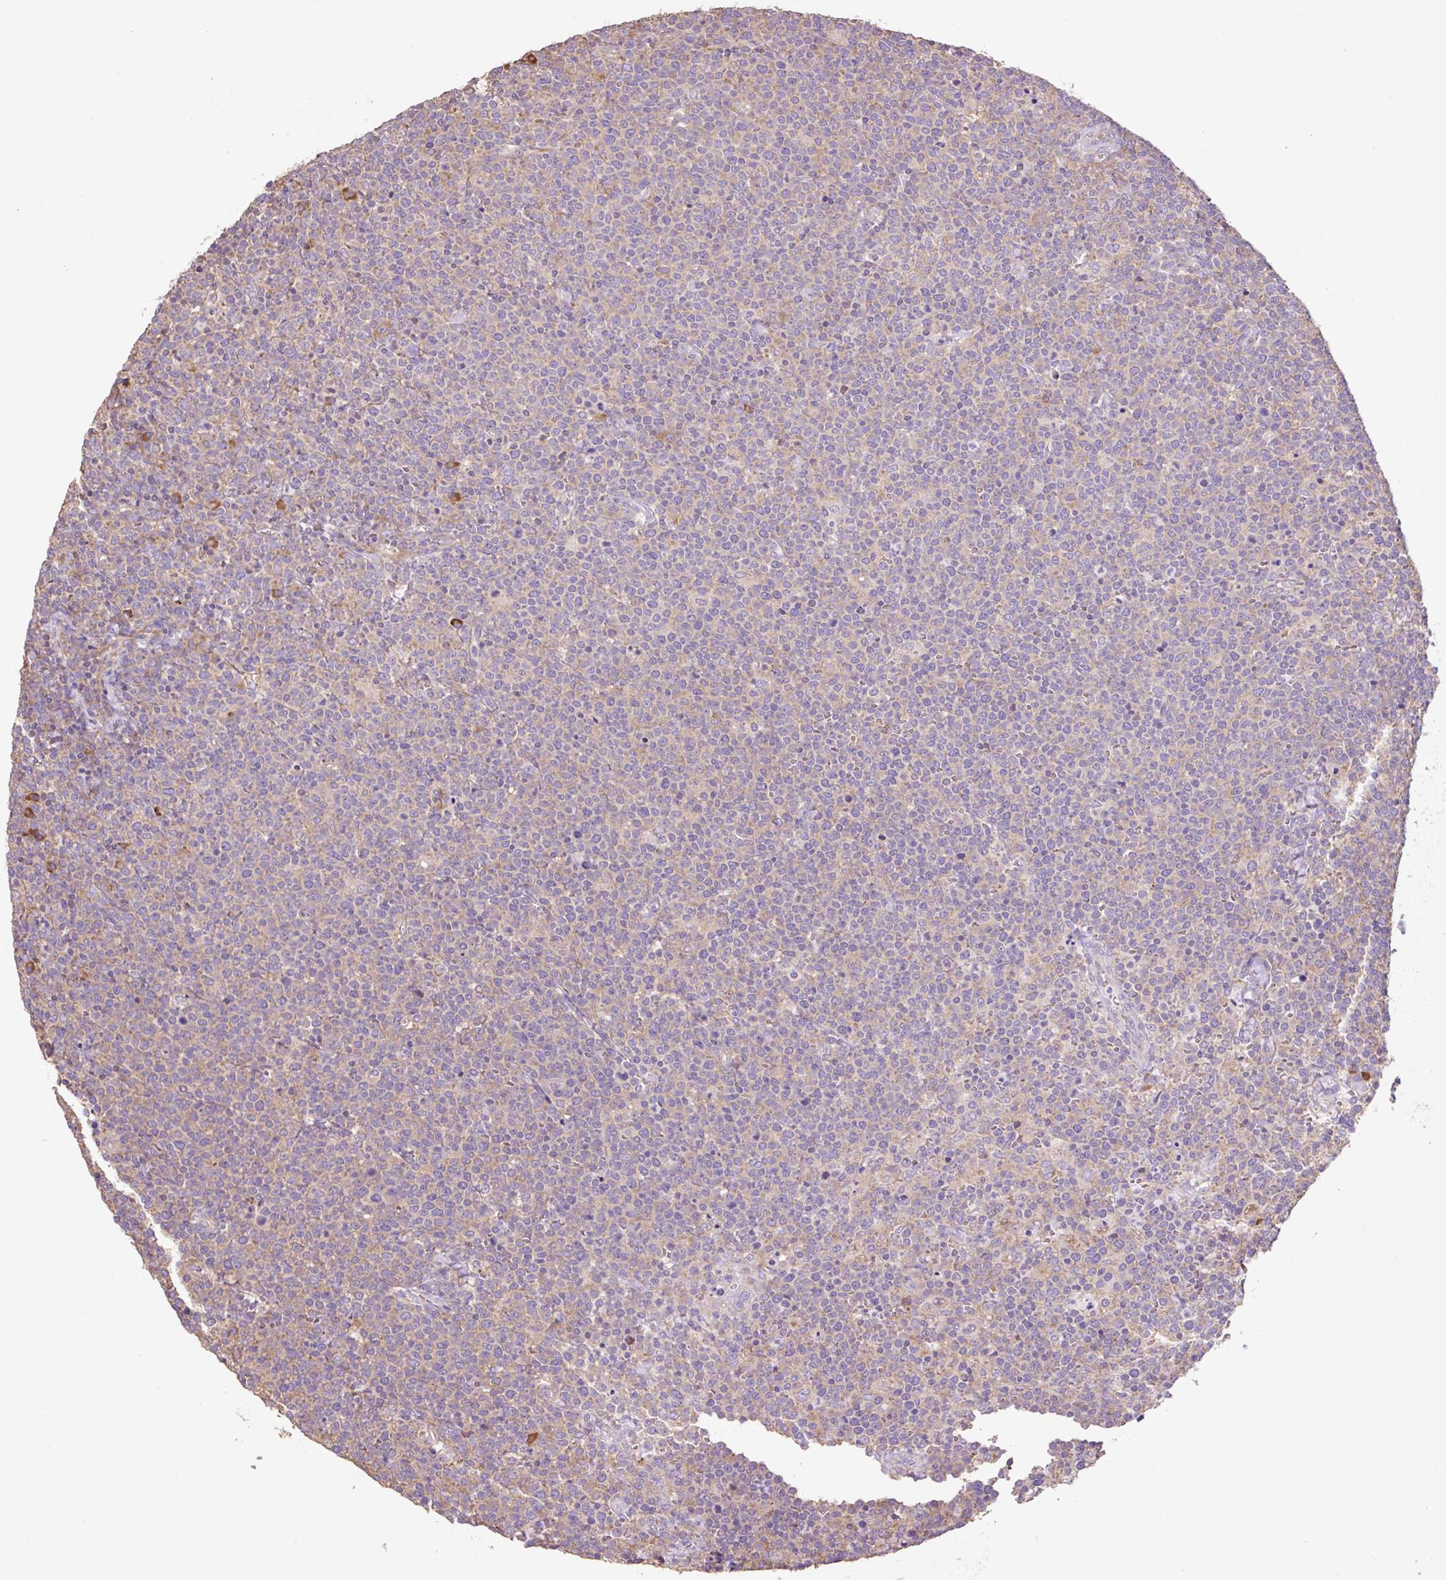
{"staining": {"intensity": "moderate", "quantity": "<25%", "location": "cytoplasmic/membranous"}, "tissue": "lymphoma", "cell_type": "Tumor cells", "image_type": "cancer", "snomed": [{"axis": "morphology", "description": "Malignant lymphoma, non-Hodgkin's type, High grade"}, {"axis": "topography", "description": "Lymph node"}], "caption": "An IHC histopathology image of neoplastic tissue is shown. Protein staining in brown highlights moderate cytoplasmic/membranous positivity in high-grade malignant lymphoma, non-Hodgkin's type within tumor cells. The staining was performed using DAB to visualize the protein expression in brown, while the nuclei were stained in blue with hematoxylin (Magnification: 20x).", "gene": "RPS23", "patient": {"sex": "male", "age": 61}}